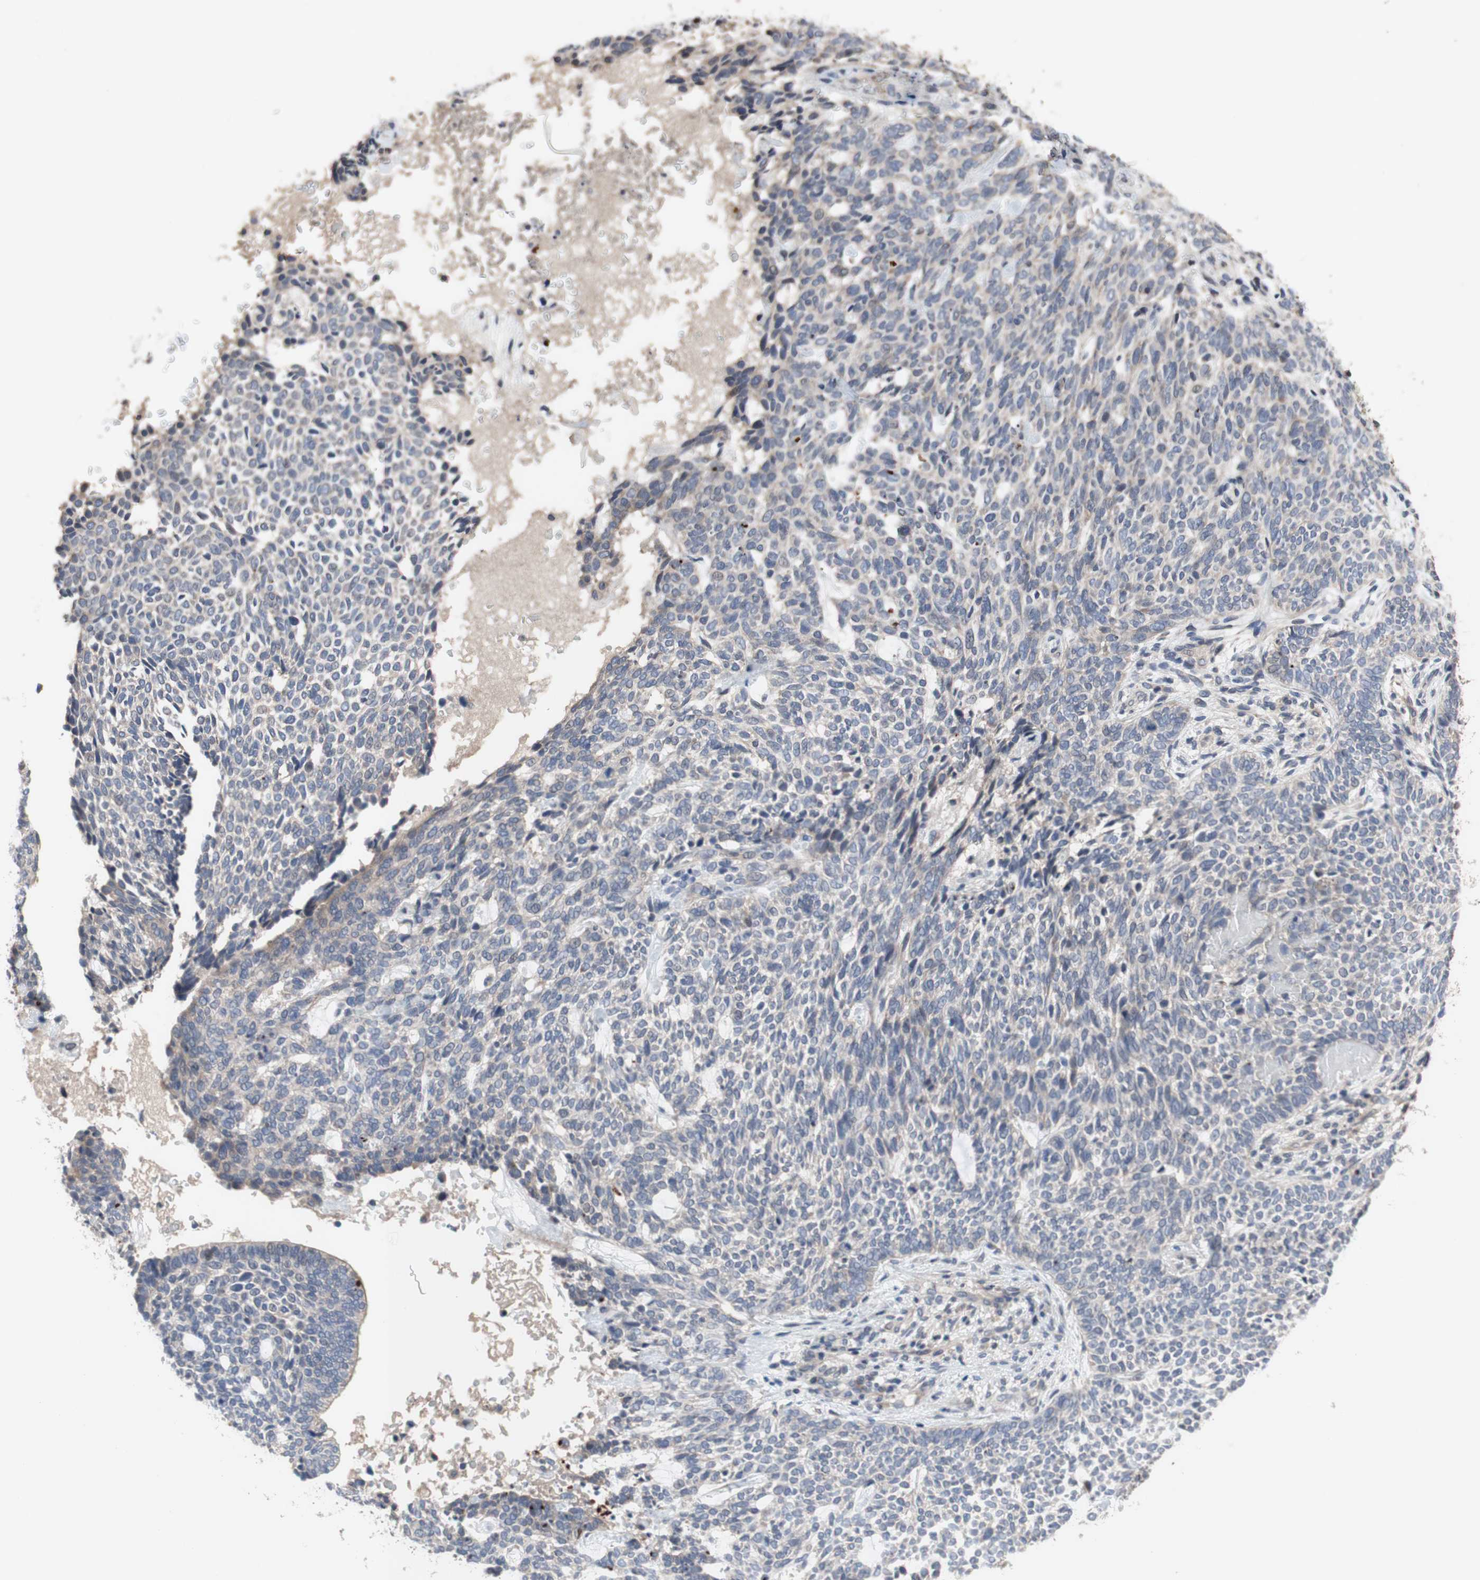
{"staining": {"intensity": "weak", "quantity": "<25%", "location": "cytoplasmic/membranous"}, "tissue": "skin cancer", "cell_type": "Tumor cells", "image_type": "cancer", "snomed": [{"axis": "morphology", "description": "Basal cell carcinoma"}, {"axis": "topography", "description": "Skin"}], "caption": "IHC histopathology image of neoplastic tissue: human skin cancer (basal cell carcinoma) stained with DAB demonstrates no significant protein expression in tumor cells.", "gene": "OAZ1", "patient": {"sex": "male", "age": 87}}